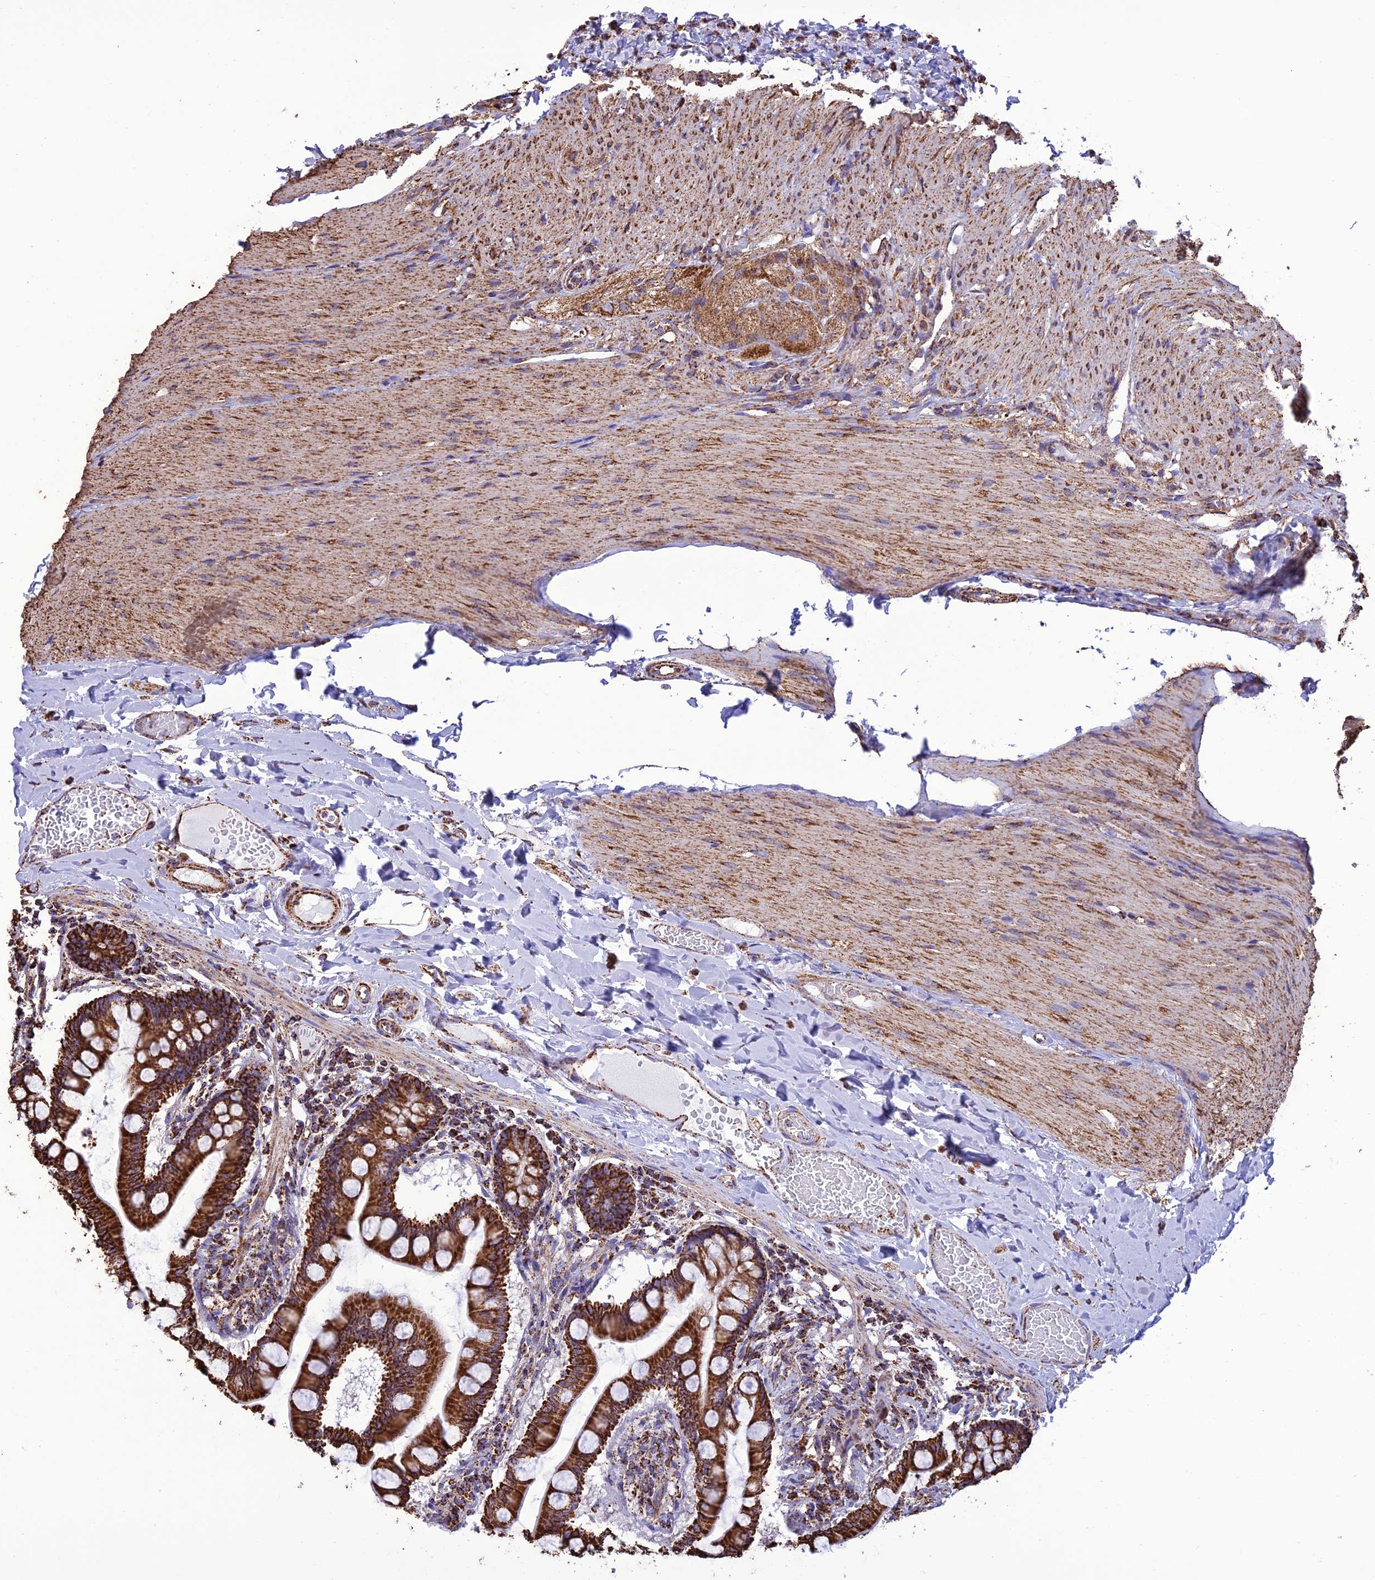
{"staining": {"intensity": "strong", "quantity": ">75%", "location": "cytoplasmic/membranous"}, "tissue": "small intestine", "cell_type": "Glandular cells", "image_type": "normal", "snomed": [{"axis": "morphology", "description": "Normal tissue, NOS"}, {"axis": "topography", "description": "Small intestine"}], "caption": "Immunohistochemistry micrograph of benign human small intestine stained for a protein (brown), which exhibits high levels of strong cytoplasmic/membranous staining in approximately >75% of glandular cells.", "gene": "NDUFAF1", "patient": {"sex": "male", "age": 41}}